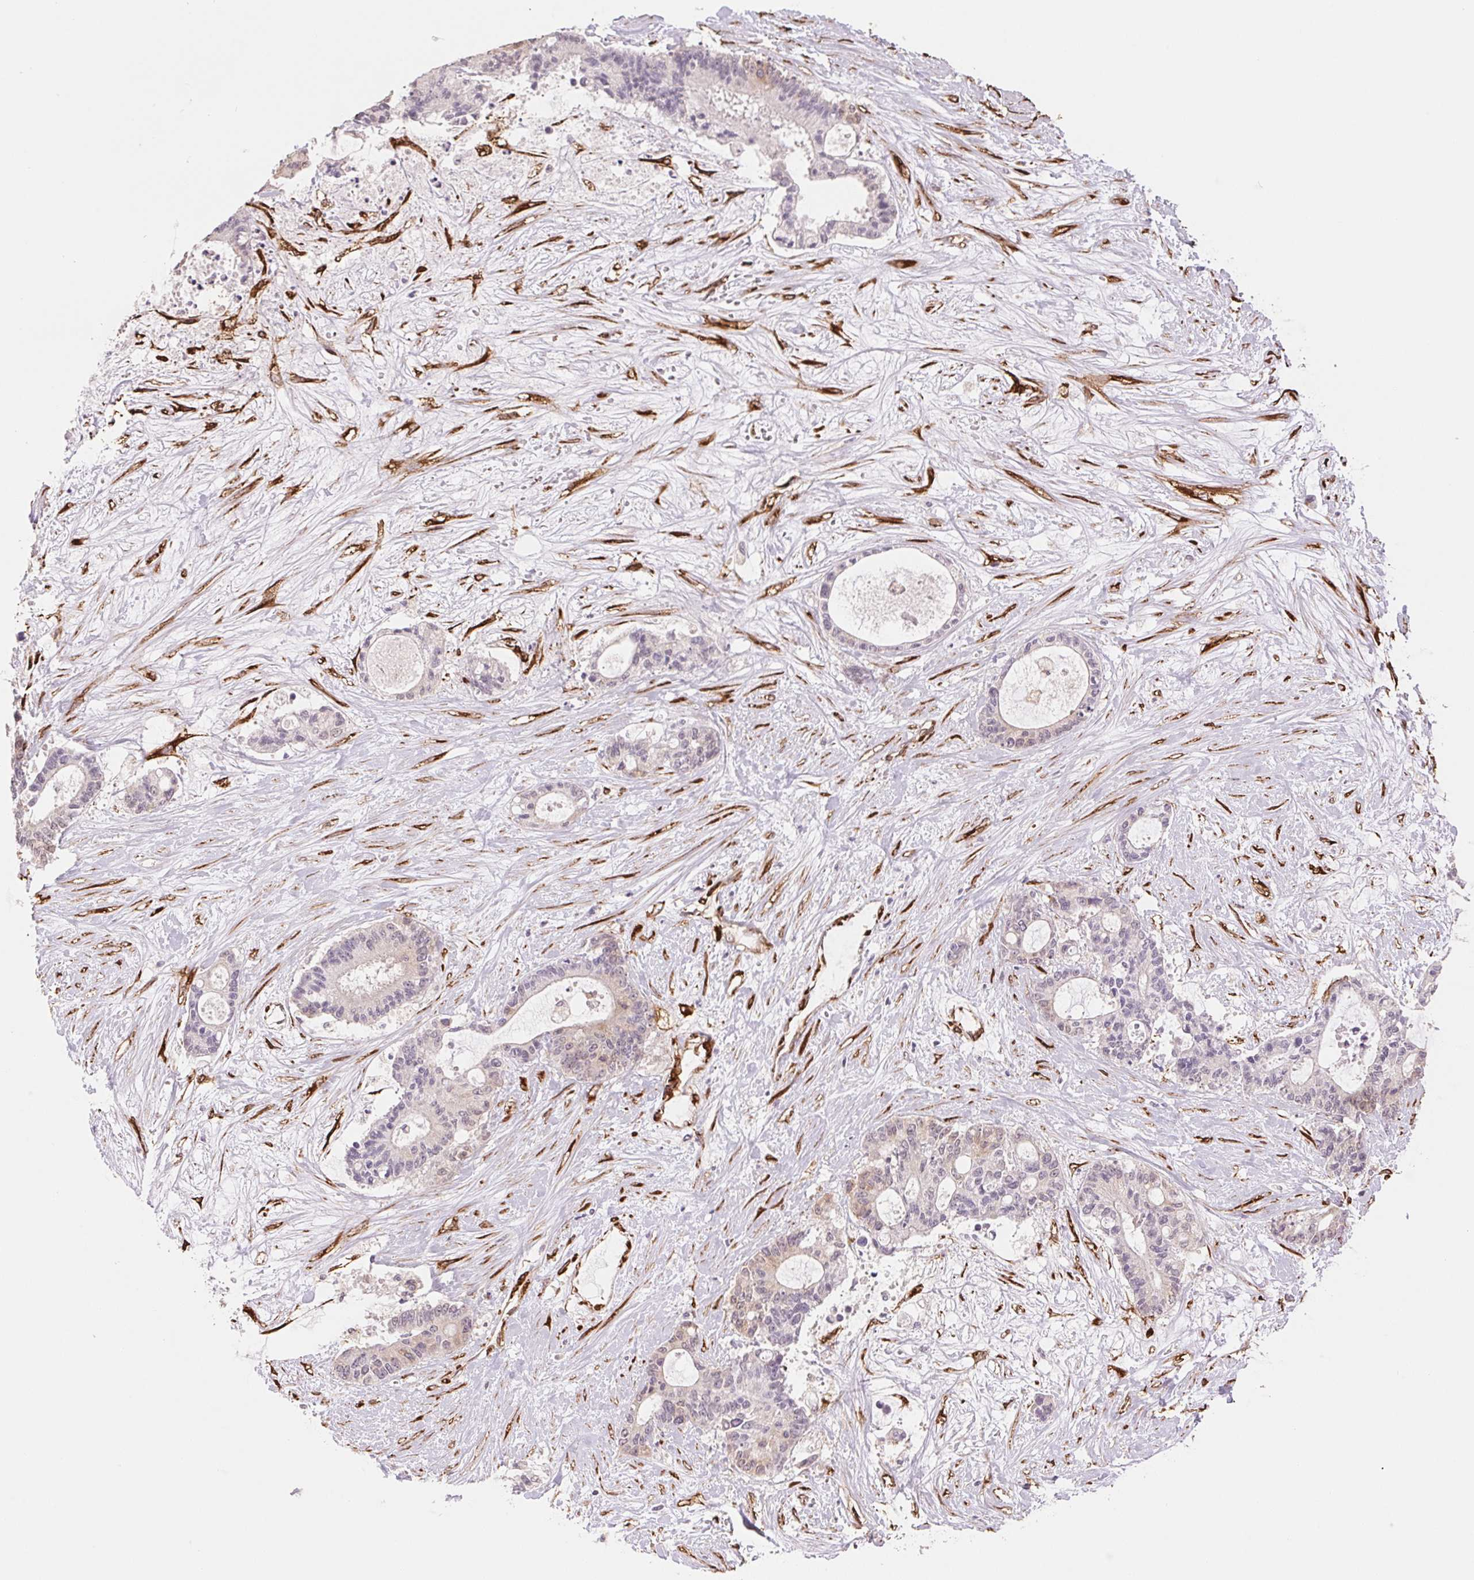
{"staining": {"intensity": "weak", "quantity": "<25%", "location": "cytoplasmic/membranous"}, "tissue": "liver cancer", "cell_type": "Tumor cells", "image_type": "cancer", "snomed": [{"axis": "morphology", "description": "Normal tissue, NOS"}, {"axis": "morphology", "description": "Cholangiocarcinoma"}, {"axis": "topography", "description": "Liver"}, {"axis": "topography", "description": "Peripheral nerve tissue"}], "caption": "Liver cholangiocarcinoma was stained to show a protein in brown. There is no significant expression in tumor cells.", "gene": "FKBP10", "patient": {"sex": "female", "age": 73}}